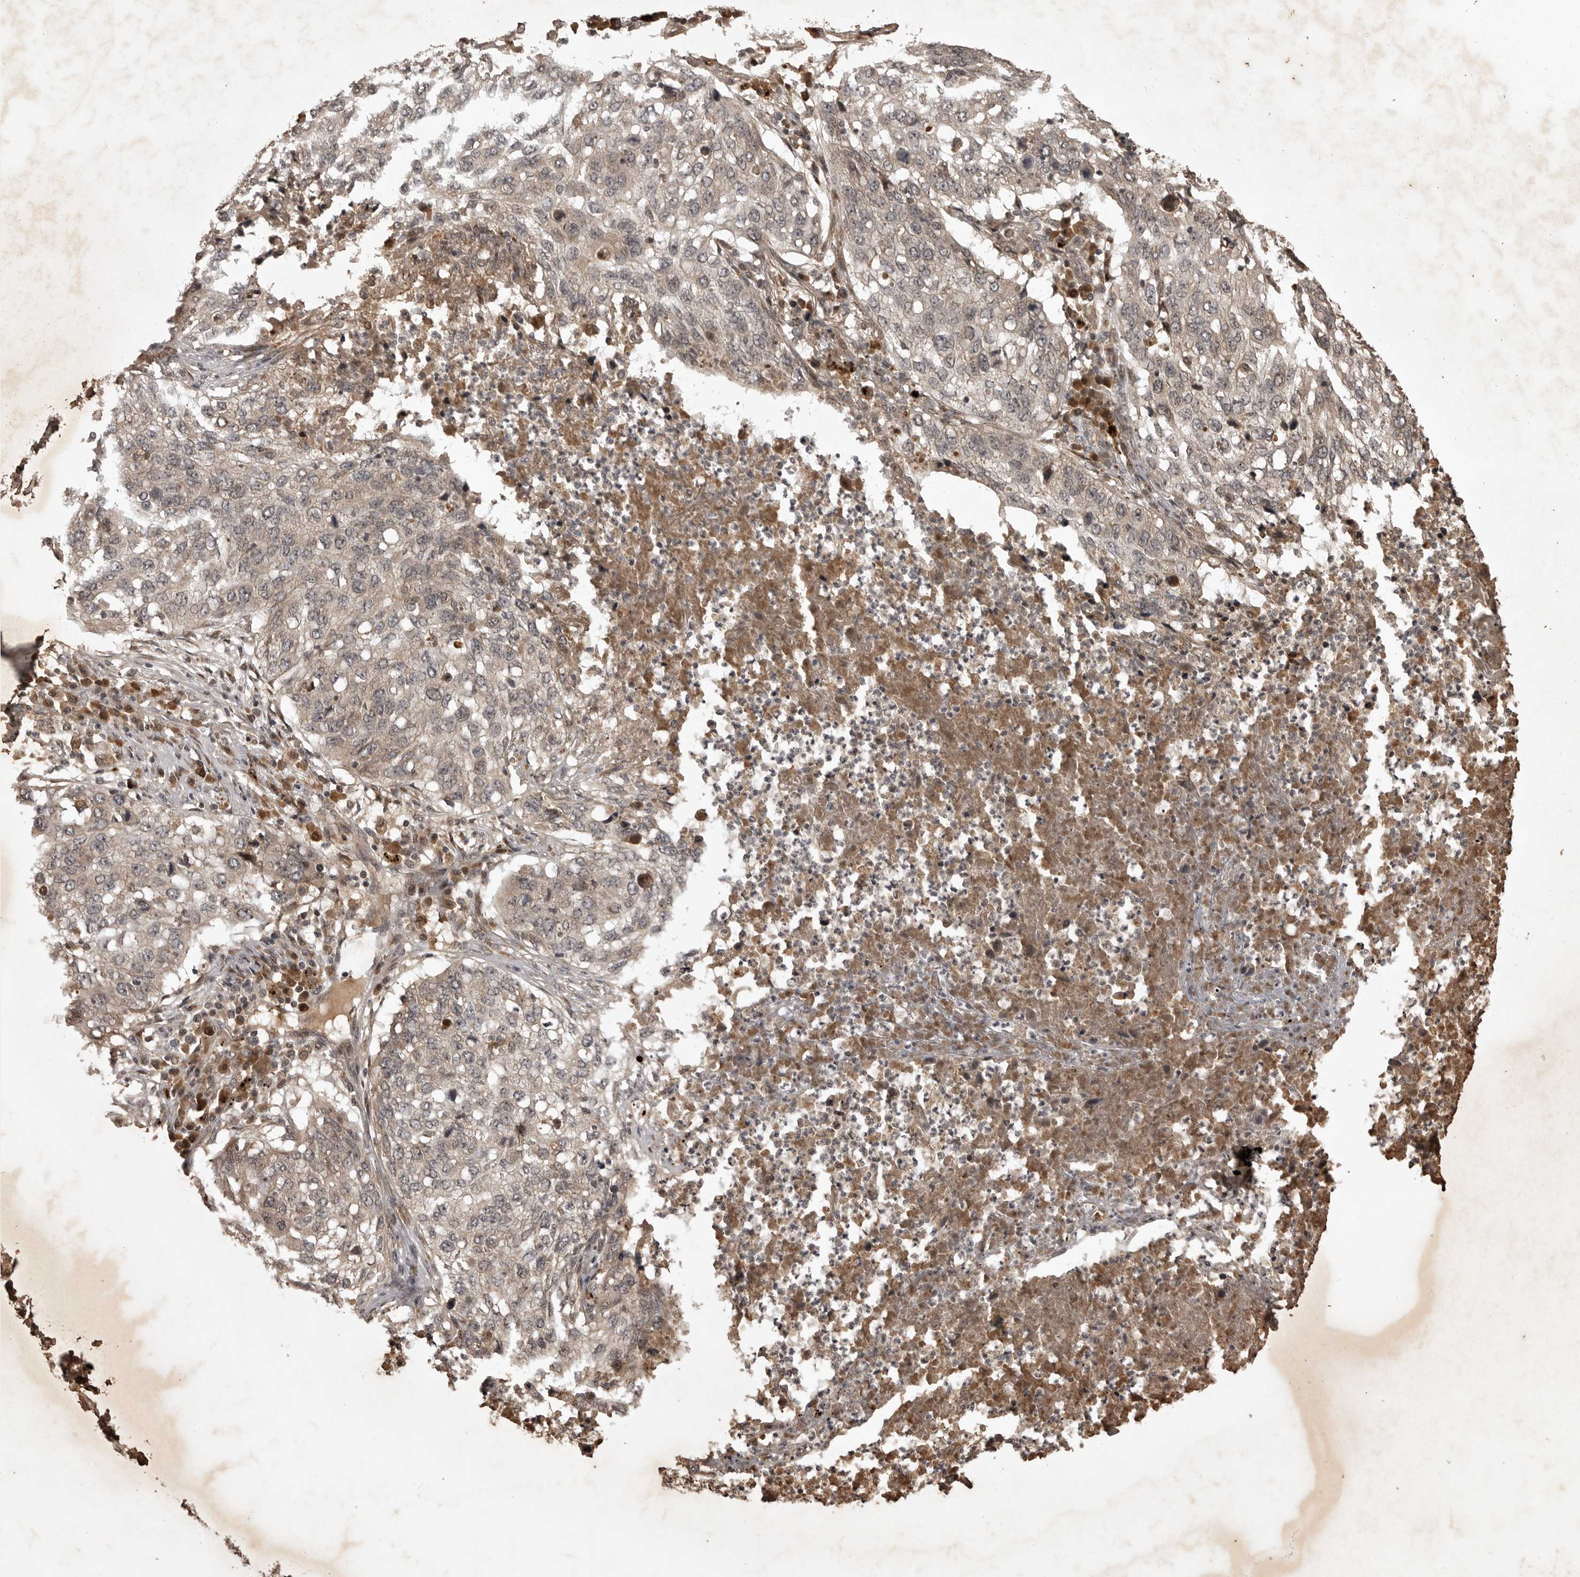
{"staining": {"intensity": "weak", "quantity": "<25%", "location": "cytoplasmic/membranous"}, "tissue": "lung cancer", "cell_type": "Tumor cells", "image_type": "cancer", "snomed": [{"axis": "morphology", "description": "Squamous cell carcinoma, NOS"}, {"axis": "topography", "description": "Lung"}], "caption": "DAB immunohistochemical staining of human squamous cell carcinoma (lung) reveals no significant staining in tumor cells.", "gene": "AKAP7", "patient": {"sex": "female", "age": 63}}